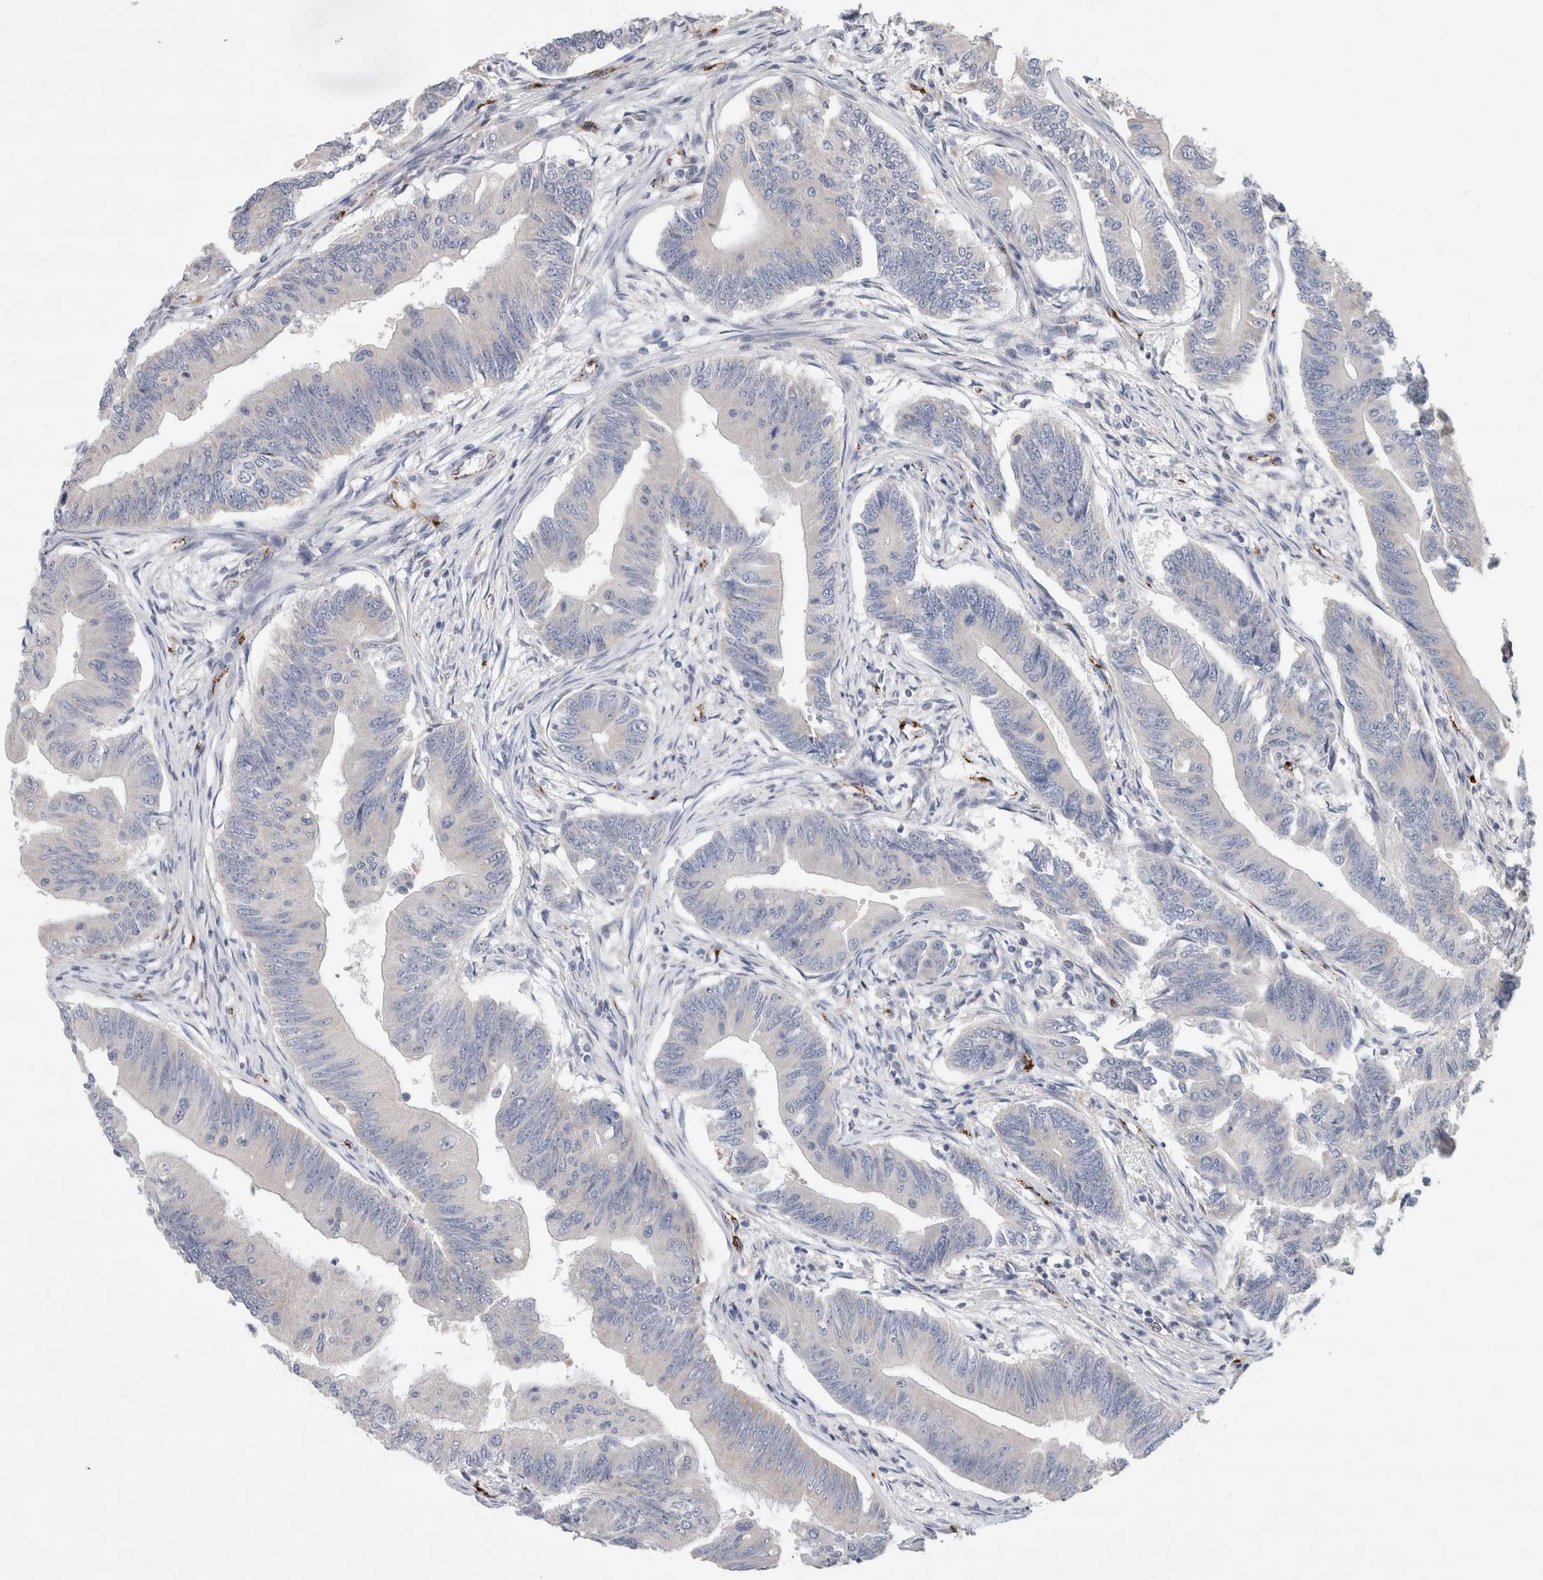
{"staining": {"intensity": "negative", "quantity": "none", "location": "none"}, "tissue": "colorectal cancer", "cell_type": "Tumor cells", "image_type": "cancer", "snomed": [{"axis": "morphology", "description": "Adenoma, NOS"}, {"axis": "morphology", "description": "Adenocarcinoma, NOS"}, {"axis": "topography", "description": "Colon"}], "caption": "Immunohistochemistry of human colorectal cancer (adenocarcinoma) reveals no staining in tumor cells.", "gene": "IARS2", "patient": {"sex": "male", "age": 79}}